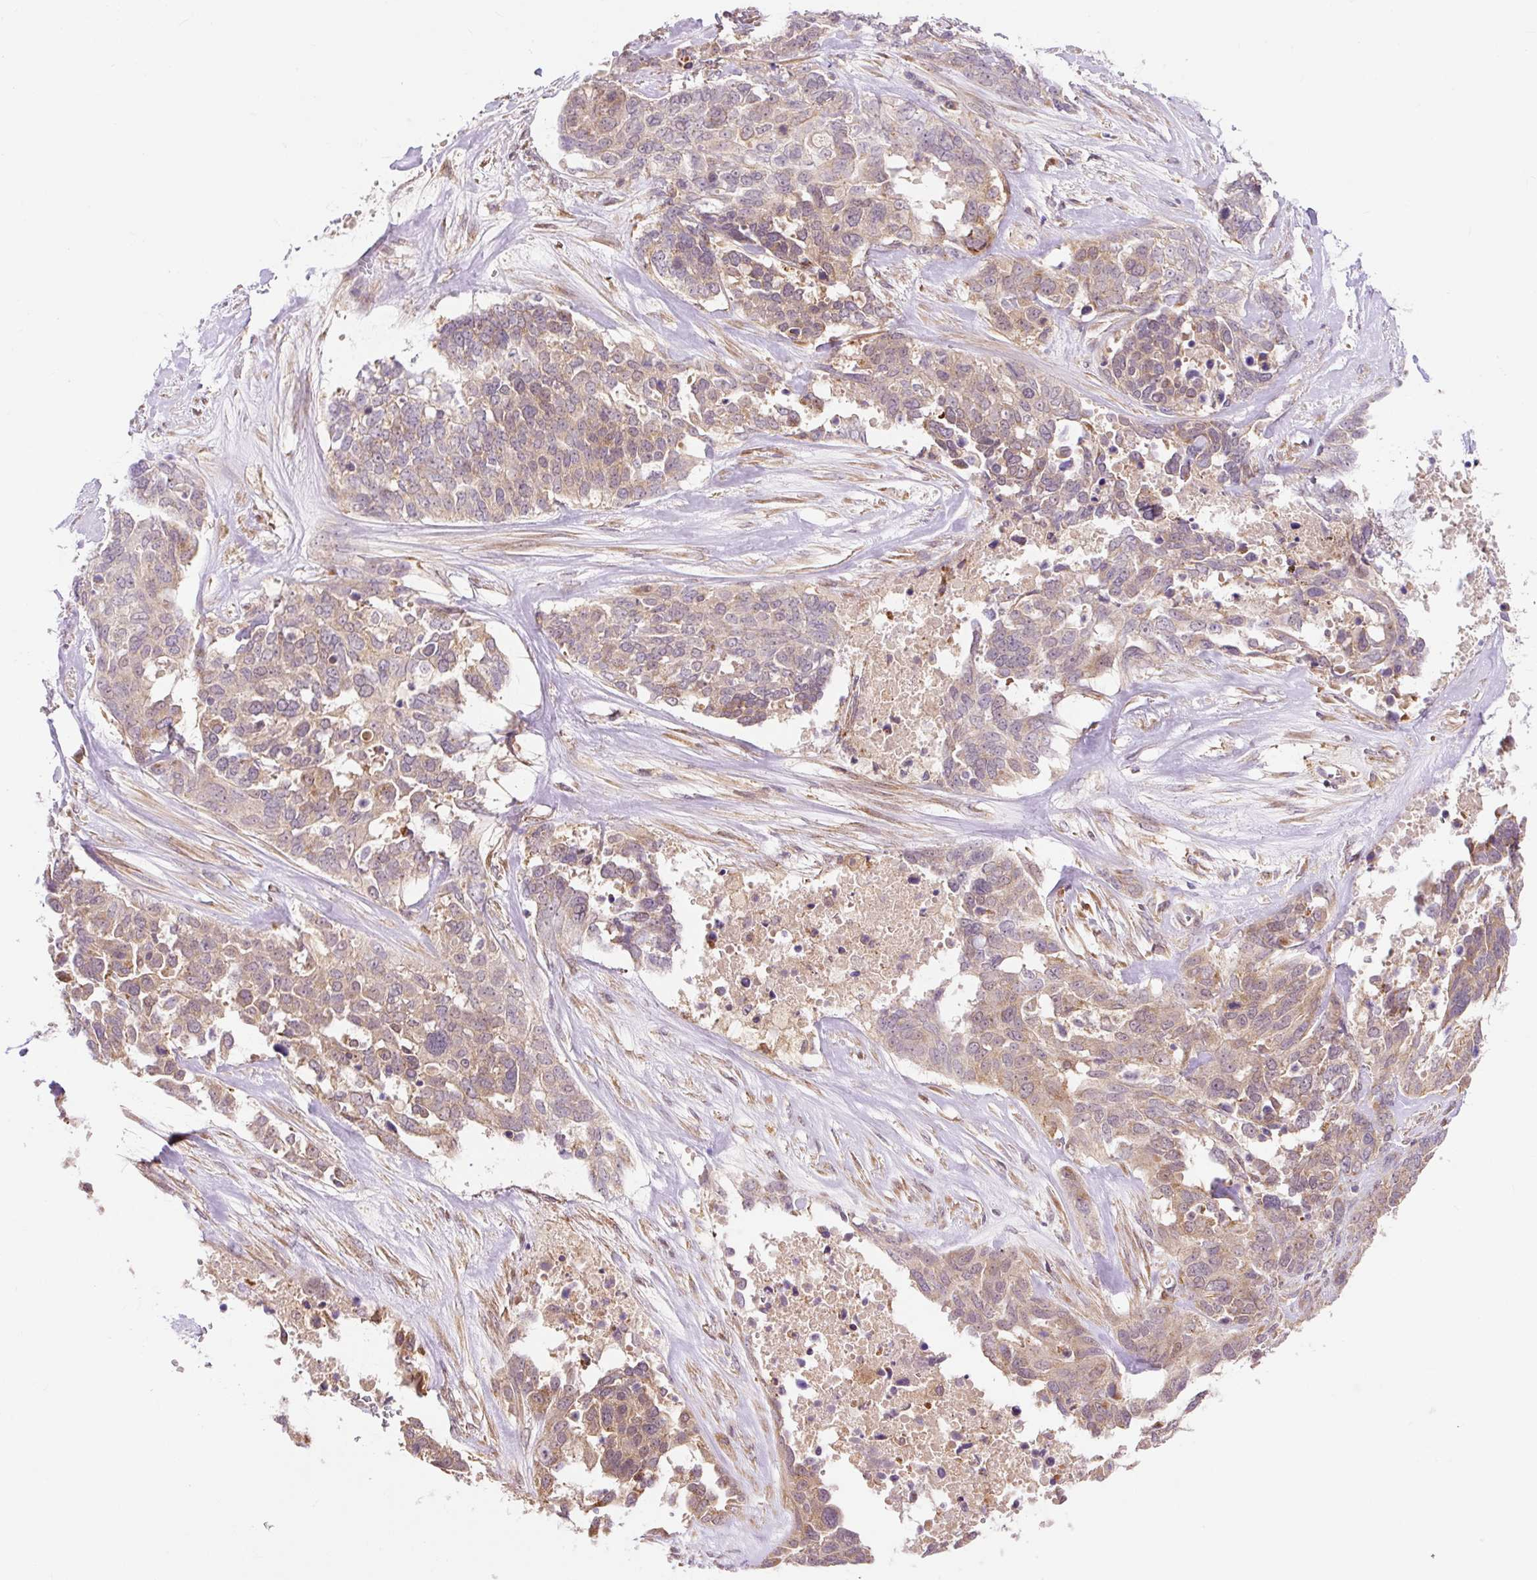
{"staining": {"intensity": "weak", "quantity": ">75%", "location": "cytoplasmic/membranous"}, "tissue": "ovarian cancer", "cell_type": "Tumor cells", "image_type": "cancer", "snomed": [{"axis": "morphology", "description": "Cystadenocarcinoma, serous, NOS"}, {"axis": "topography", "description": "Ovary"}], "caption": "Approximately >75% of tumor cells in ovarian cancer demonstrate weak cytoplasmic/membranous protein expression as visualized by brown immunohistochemical staining.", "gene": "TRIAP1", "patient": {"sex": "female", "age": 44}}